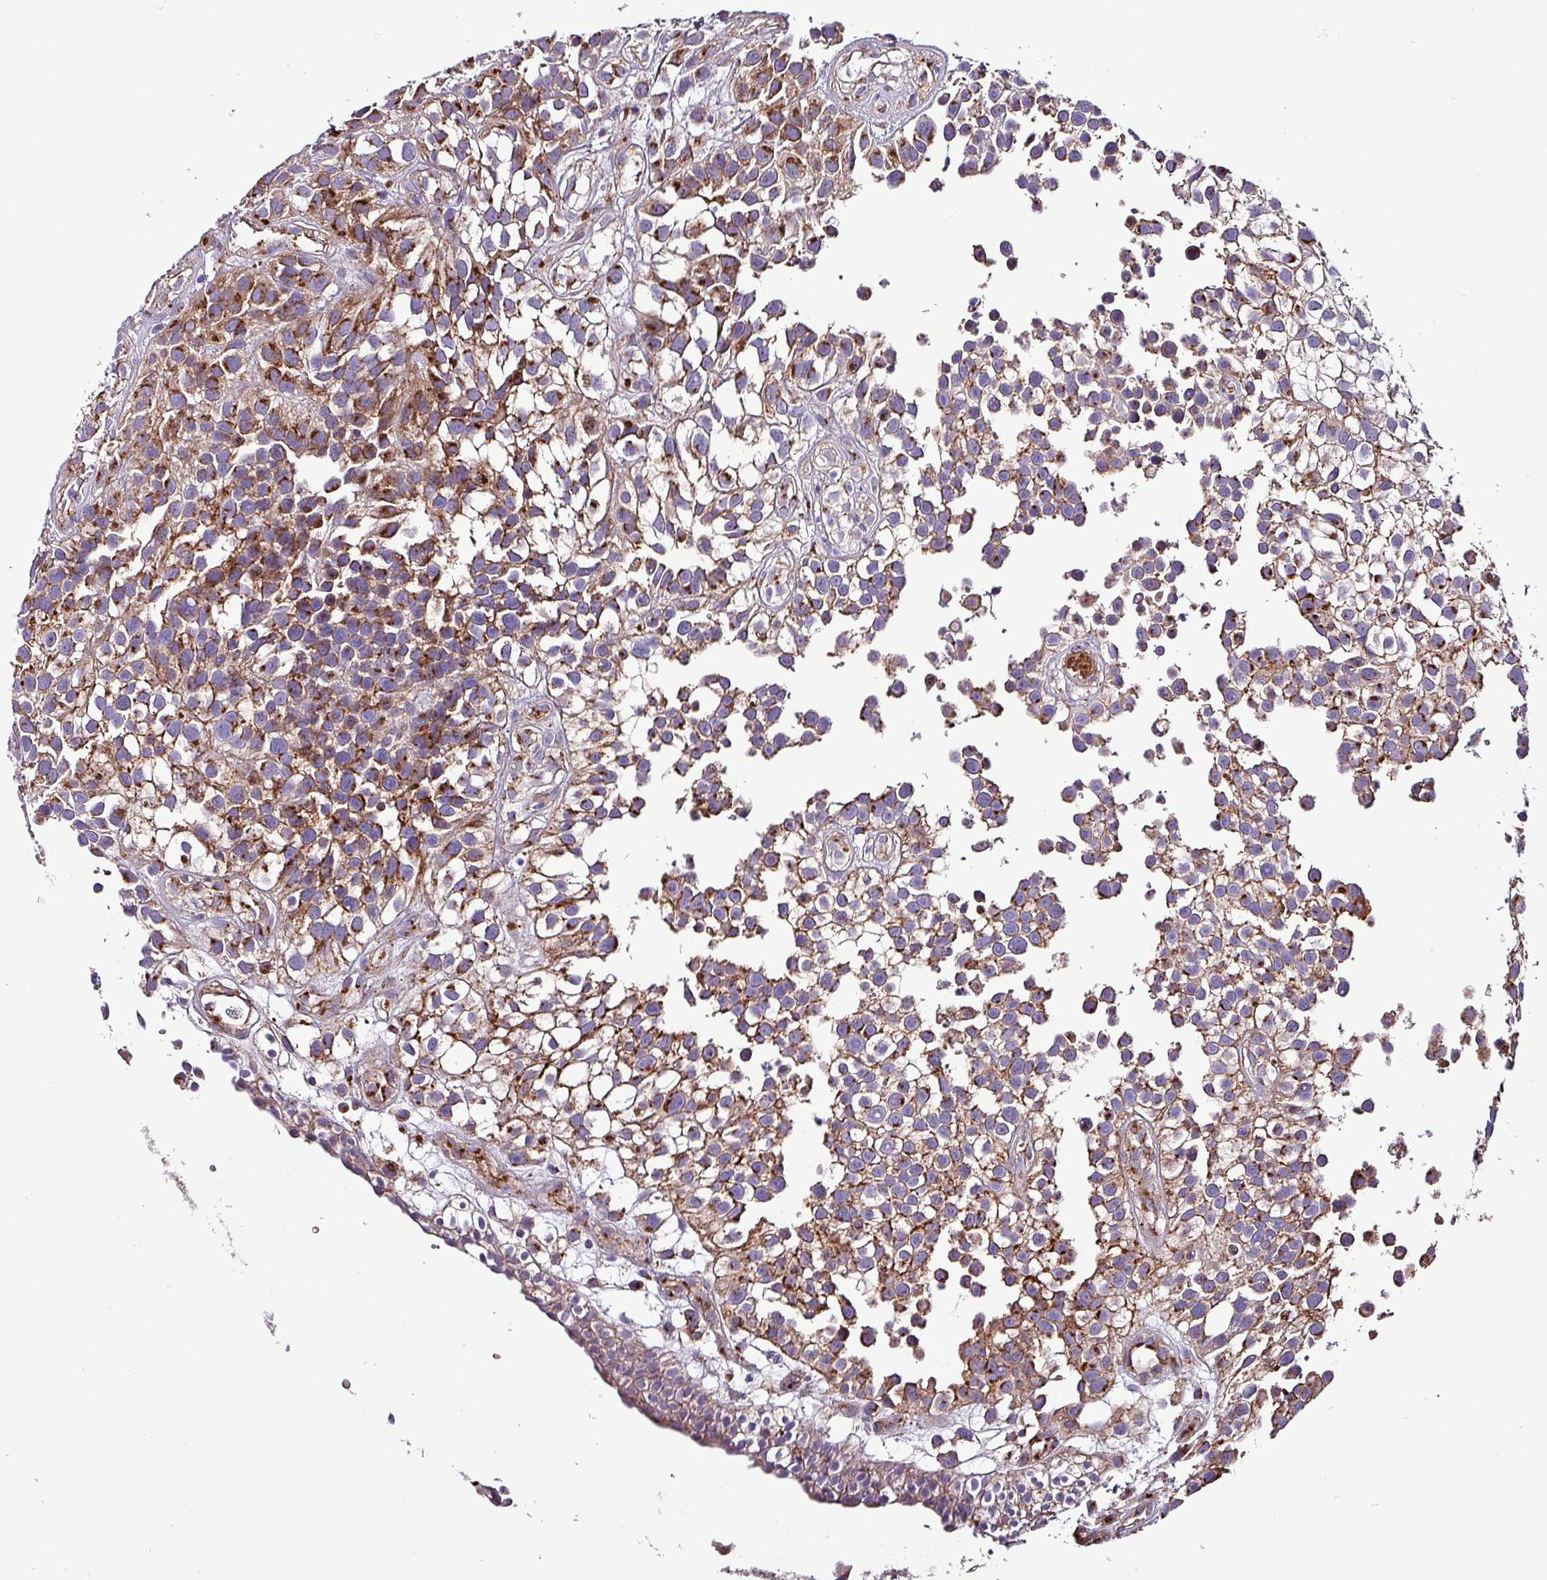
{"staining": {"intensity": "moderate", "quantity": ">75%", "location": "cytoplasmic/membranous"}, "tissue": "urothelial cancer", "cell_type": "Tumor cells", "image_type": "cancer", "snomed": [{"axis": "morphology", "description": "Urothelial carcinoma, High grade"}, {"axis": "topography", "description": "Urinary bladder"}], "caption": "Immunohistochemical staining of urothelial cancer demonstrates medium levels of moderate cytoplasmic/membranous protein staining in about >75% of tumor cells.", "gene": "VAMP4", "patient": {"sex": "male", "age": 56}}